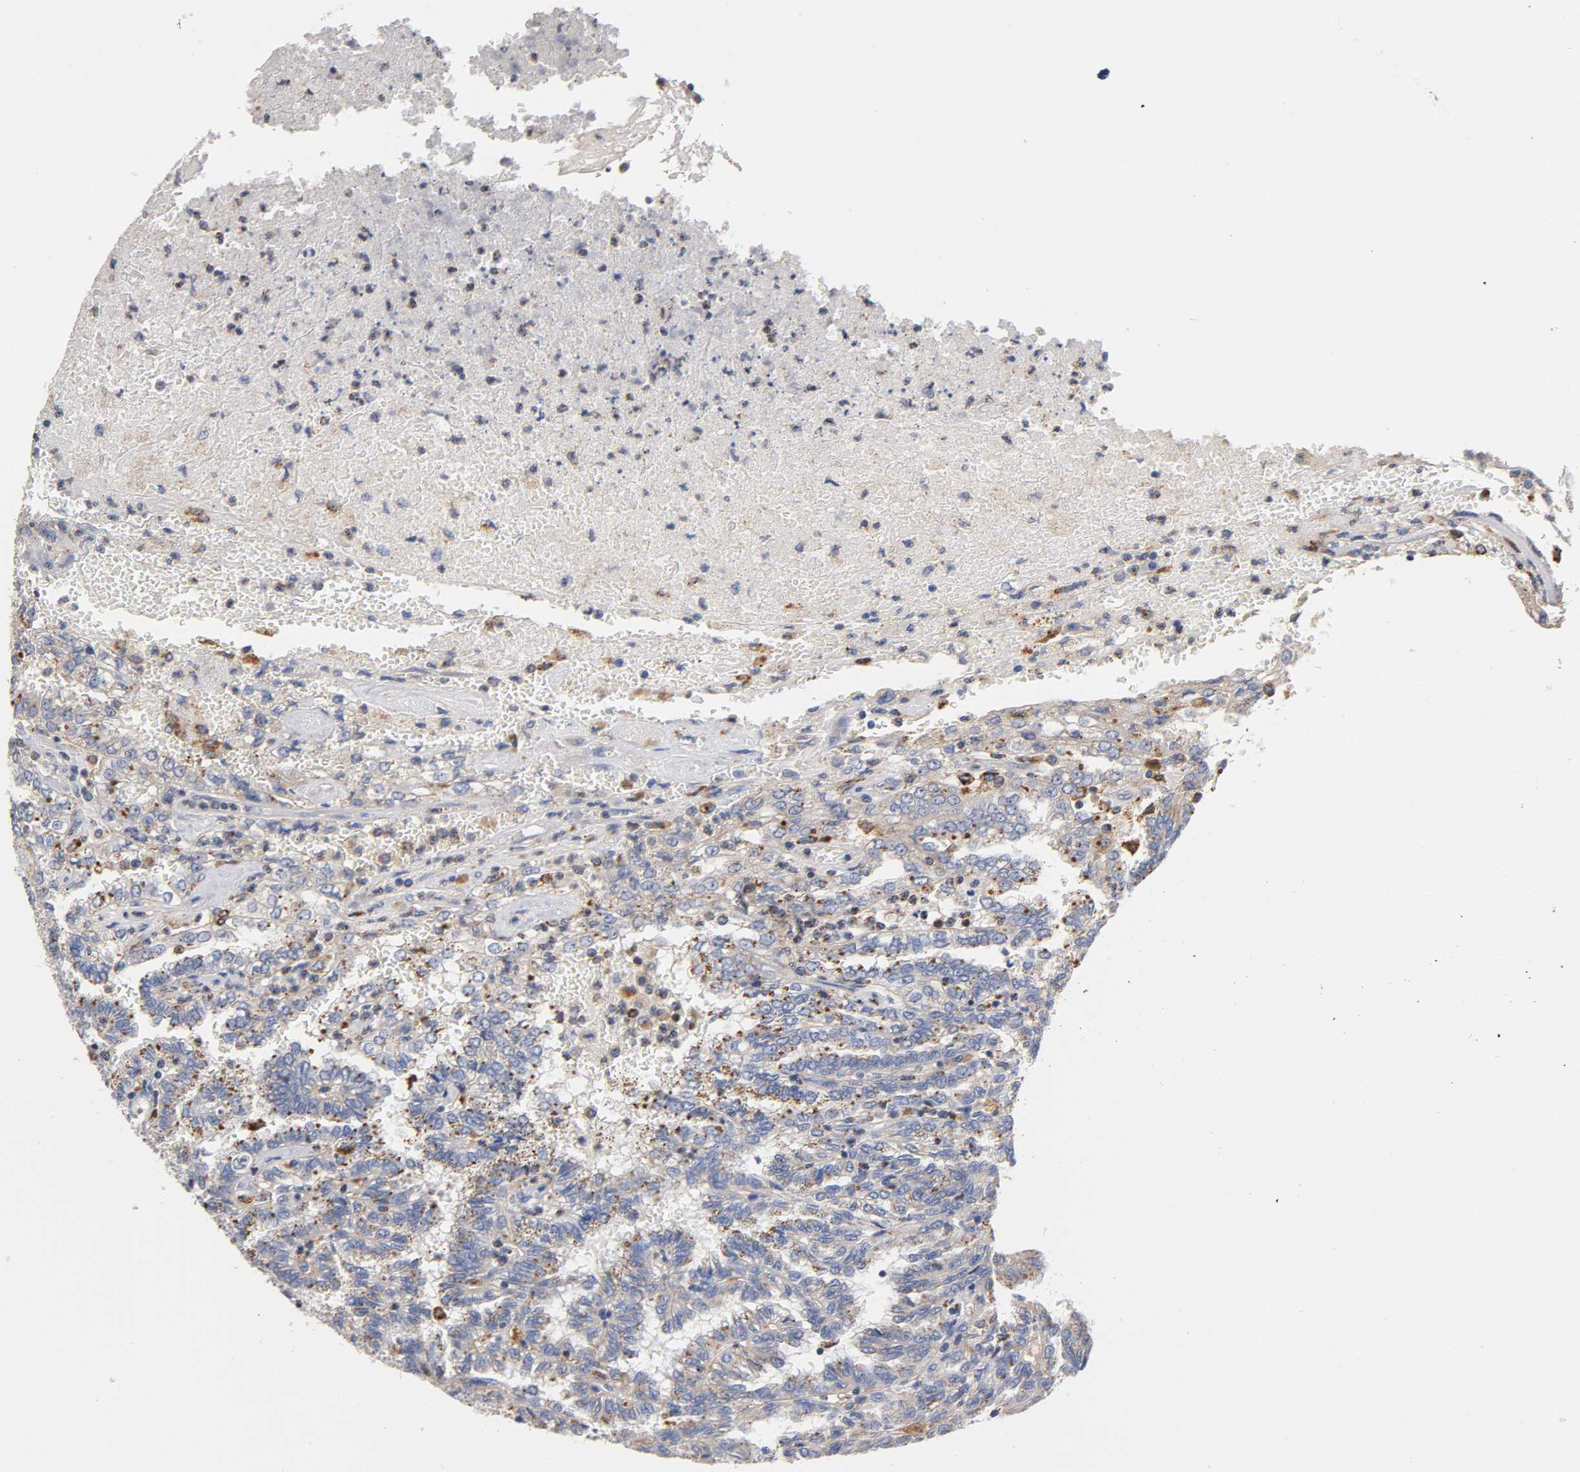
{"staining": {"intensity": "weak", "quantity": "25%-75%", "location": "cytoplasmic/membranous"}, "tissue": "renal cancer", "cell_type": "Tumor cells", "image_type": "cancer", "snomed": [{"axis": "morphology", "description": "Inflammation, NOS"}, {"axis": "morphology", "description": "Adenocarcinoma, NOS"}, {"axis": "topography", "description": "Kidney"}], "caption": "A histopathology image of renal cancer (adenocarcinoma) stained for a protein shows weak cytoplasmic/membranous brown staining in tumor cells.", "gene": "SEMA5A", "patient": {"sex": "male", "age": 68}}